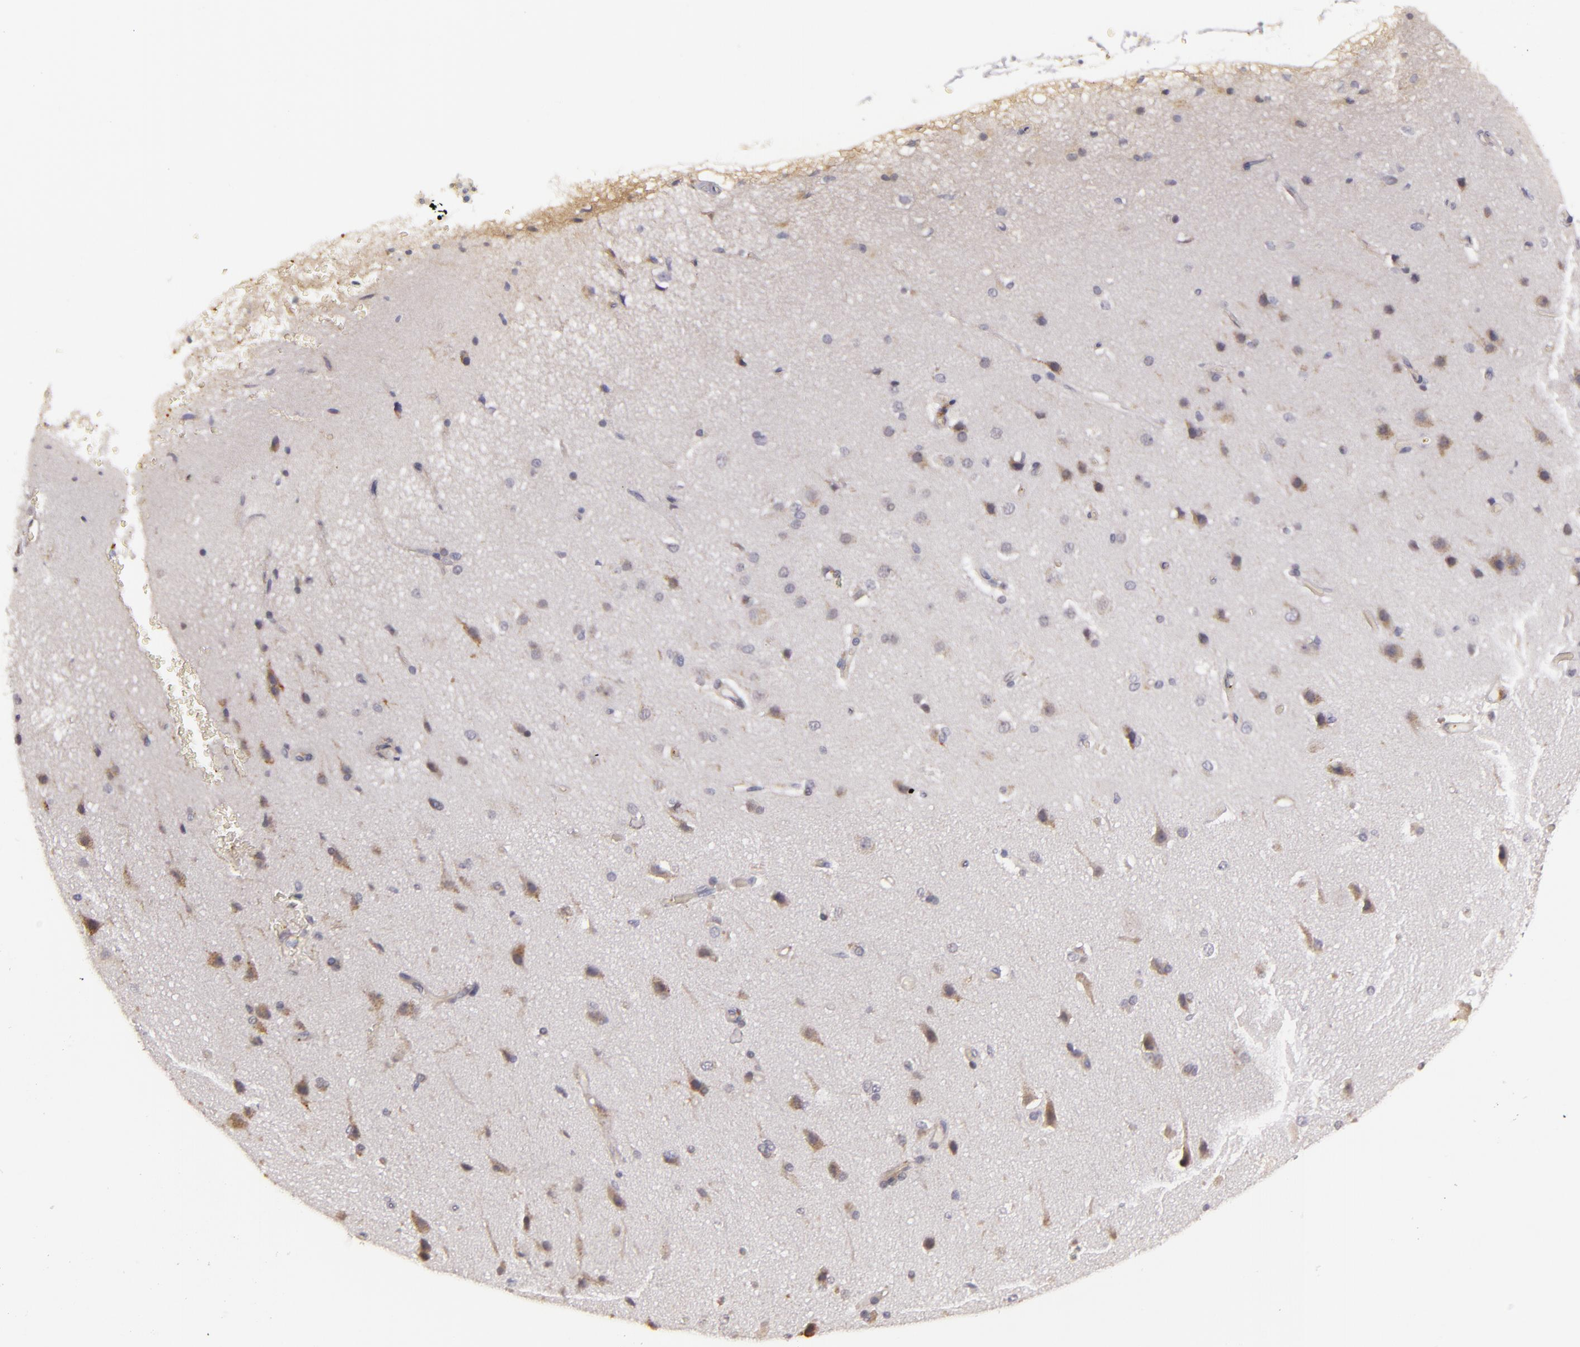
{"staining": {"intensity": "weak", "quantity": ">75%", "location": "cytoplasmic/membranous"}, "tissue": "cerebral cortex", "cell_type": "Endothelial cells", "image_type": "normal", "snomed": [{"axis": "morphology", "description": "Normal tissue, NOS"}, {"axis": "morphology", "description": "Glioma, malignant, High grade"}, {"axis": "topography", "description": "Cerebral cortex"}], "caption": "Protein staining of benign cerebral cortex demonstrates weak cytoplasmic/membranous staining in about >75% of endothelial cells.", "gene": "SYTL4", "patient": {"sex": "male", "age": 77}}